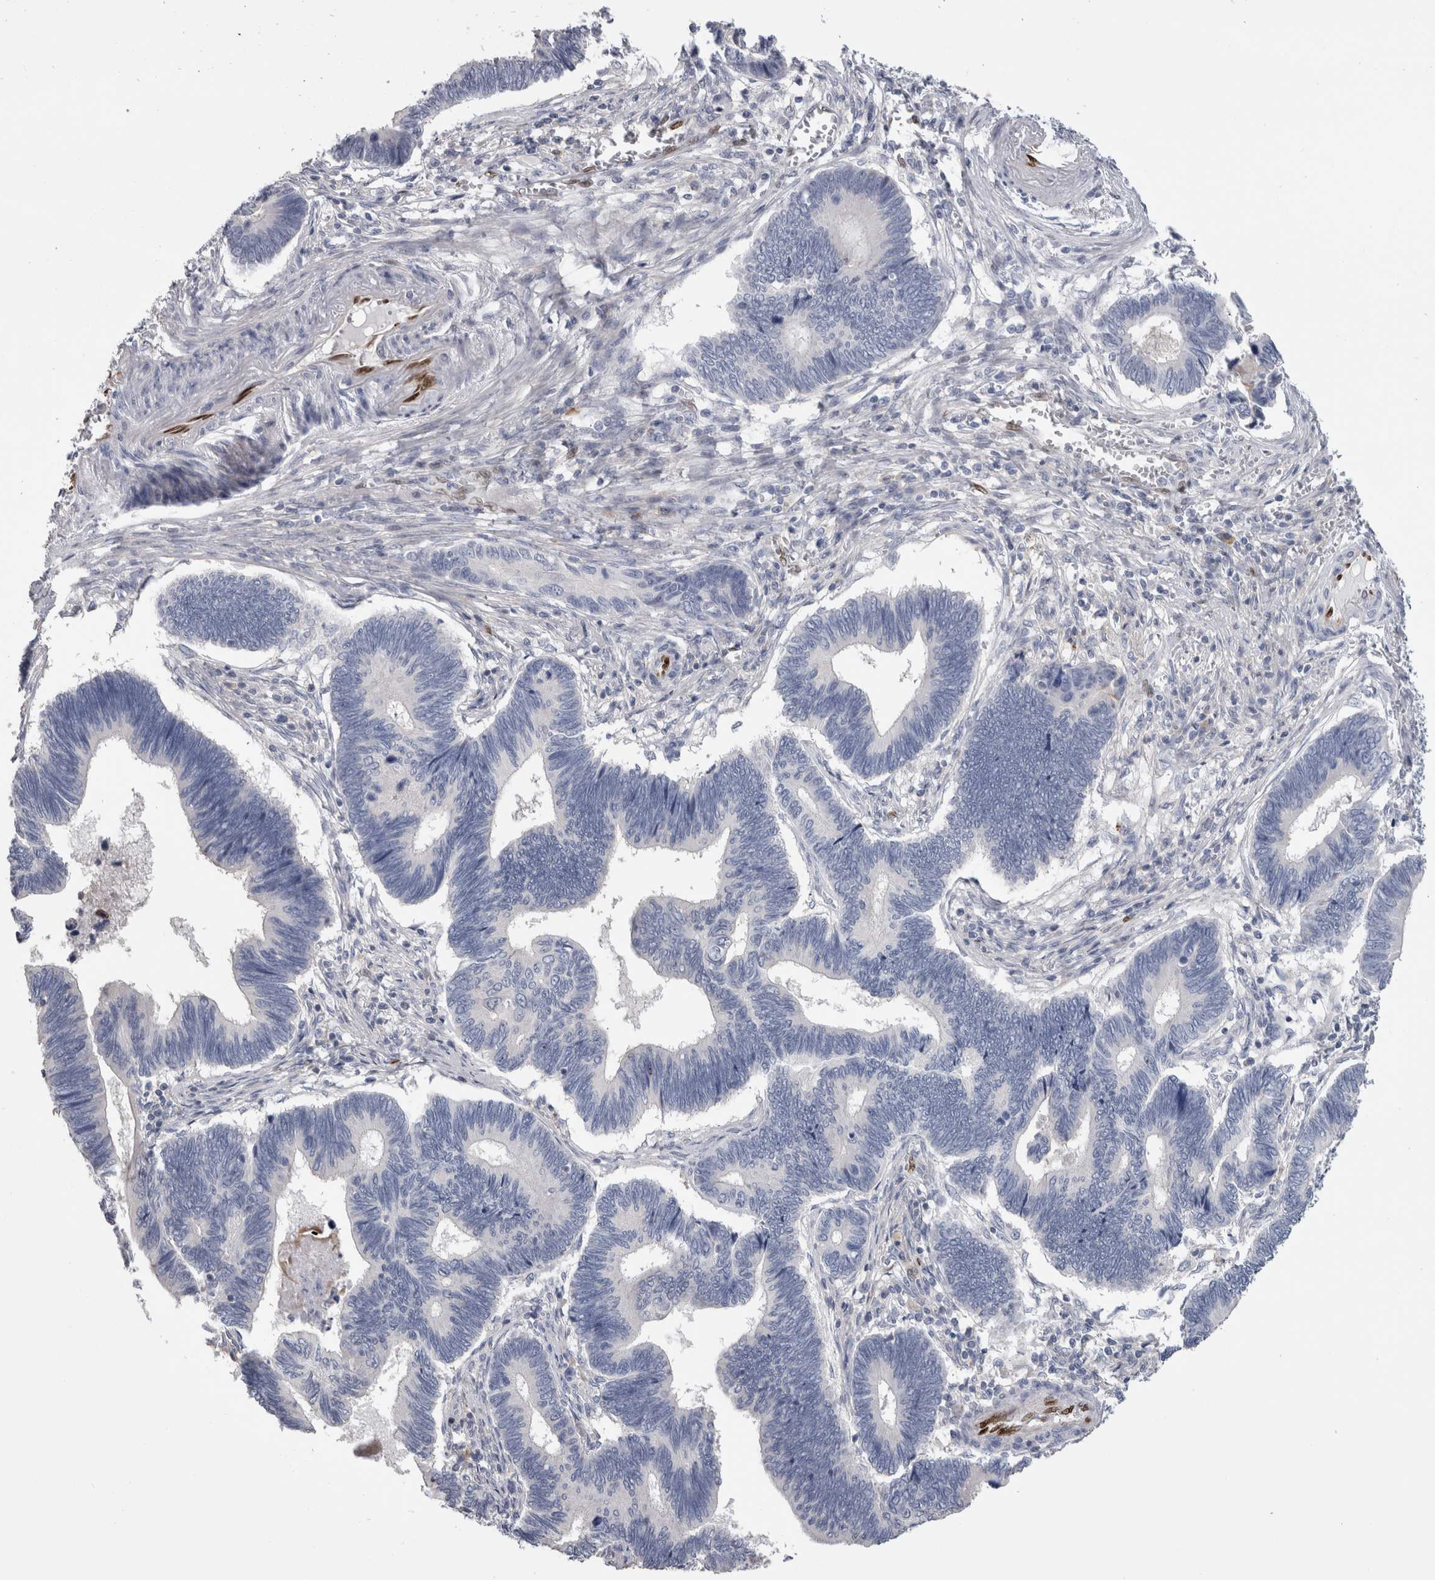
{"staining": {"intensity": "negative", "quantity": "none", "location": "none"}, "tissue": "pancreatic cancer", "cell_type": "Tumor cells", "image_type": "cancer", "snomed": [{"axis": "morphology", "description": "Adenocarcinoma, NOS"}, {"axis": "topography", "description": "Pancreas"}], "caption": "Human pancreatic cancer stained for a protein using IHC demonstrates no expression in tumor cells.", "gene": "IL33", "patient": {"sex": "female", "age": 70}}